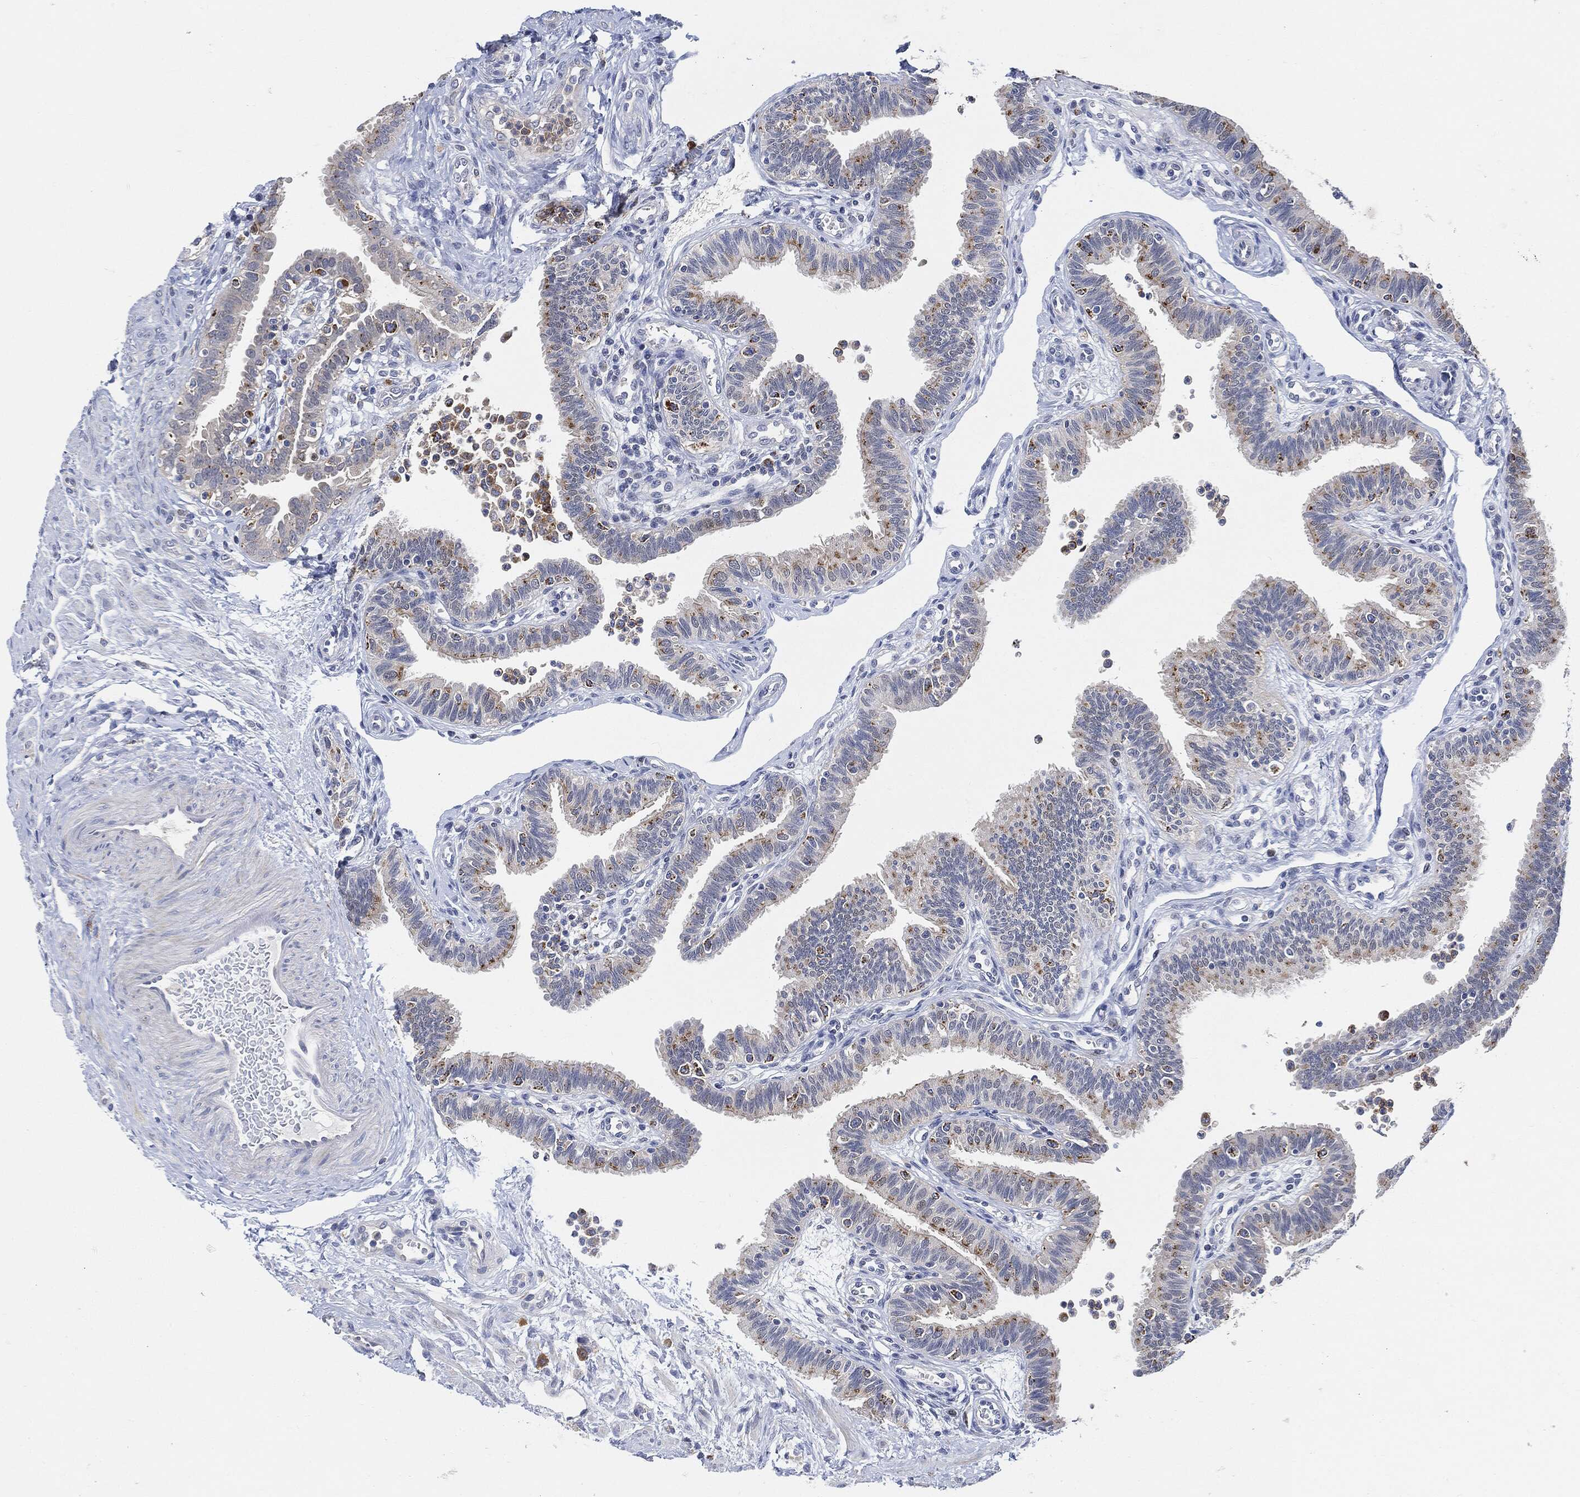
{"staining": {"intensity": "strong", "quantity": "<25%", "location": "cytoplasmic/membranous"}, "tissue": "fallopian tube", "cell_type": "Glandular cells", "image_type": "normal", "snomed": [{"axis": "morphology", "description": "Normal tissue, NOS"}, {"axis": "topography", "description": "Fallopian tube"}], "caption": "IHC micrograph of unremarkable fallopian tube: fallopian tube stained using immunohistochemistry (IHC) demonstrates medium levels of strong protein expression localized specifically in the cytoplasmic/membranous of glandular cells, appearing as a cytoplasmic/membranous brown color.", "gene": "VSIG4", "patient": {"sex": "female", "age": 36}}